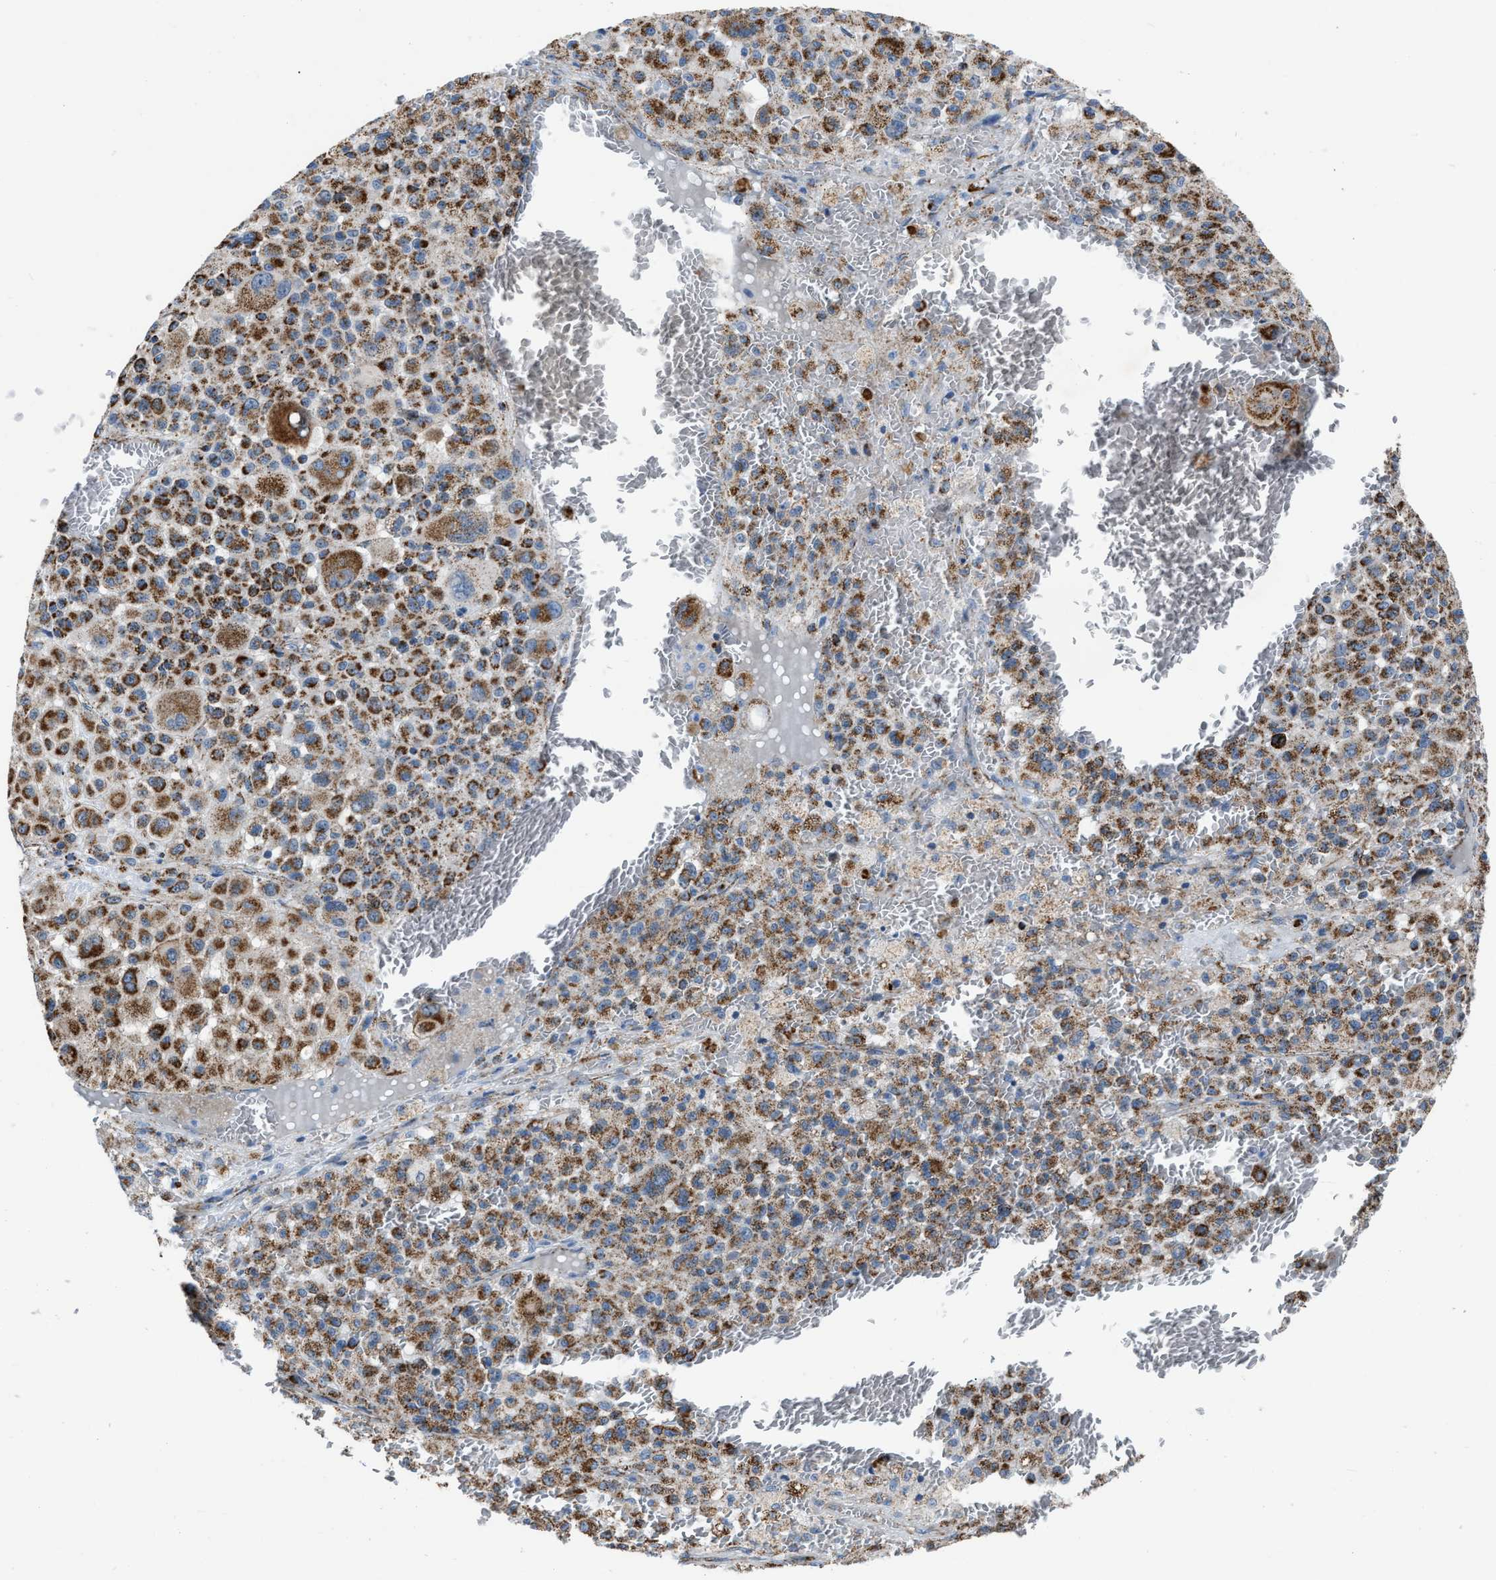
{"staining": {"intensity": "strong", "quantity": ">75%", "location": "cytoplasmic/membranous"}, "tissue": "melanoma", "cell_type": "Tumor cells", "image_type": "cancer", "snomed": [{"axis": "morphology", "description": "Malignant melanoma, Metastatic site"}, {"axis": "topography", "description": "Skin"}], "caption": "This micrograph exhibits malignant melanoma (metastatic site) stained with IHC to label a protein in brown. The cytoplasmic/membranous of tumor cells show strong positivity for the protein. Nuclei are counter-stained blue.", "gene": "NSD3", "patient": {"sex": "female", "age": 74}}